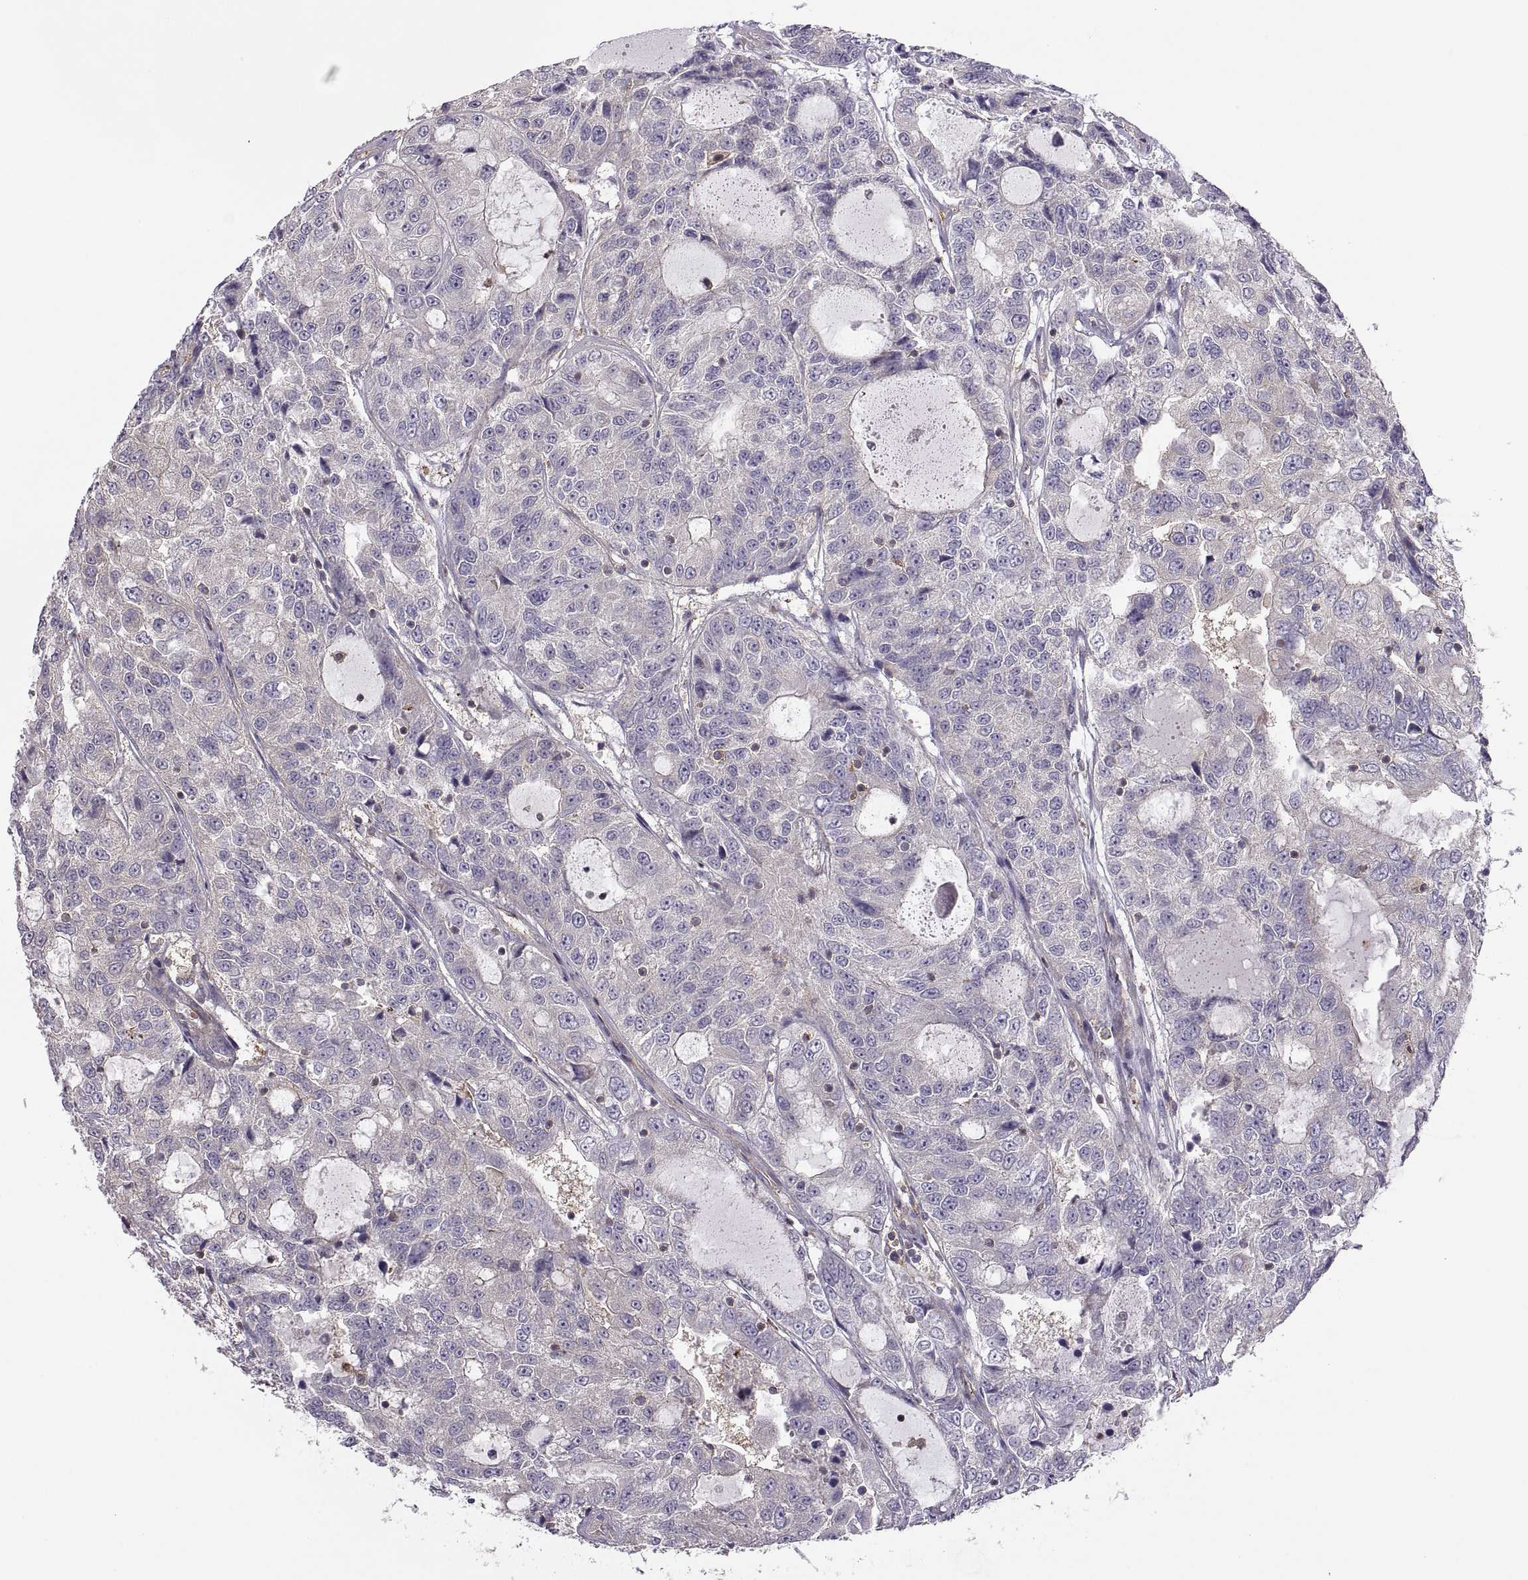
{"staining": {"intensity": "negative", "quantity": "none", "location": "none"}, "tissue": "urothelial cancer", "cell_type": "Tumor cells", "image_type": "cancer", "snomed": [{"axis": "morphology", "description": "Urothelial carcinoma, NOS"}, {"axis": "morphology", "description": "Urothelial carcinoma, High grade"}, {"axis": "topography", "description": "Urinary bladder"}], "caption": "Tumor cells show no significant expression in urothelial cancer. Nuclei are stained in blue.", "gene": "SPATA32", "patient": {"sex": "female", "age": 73}}